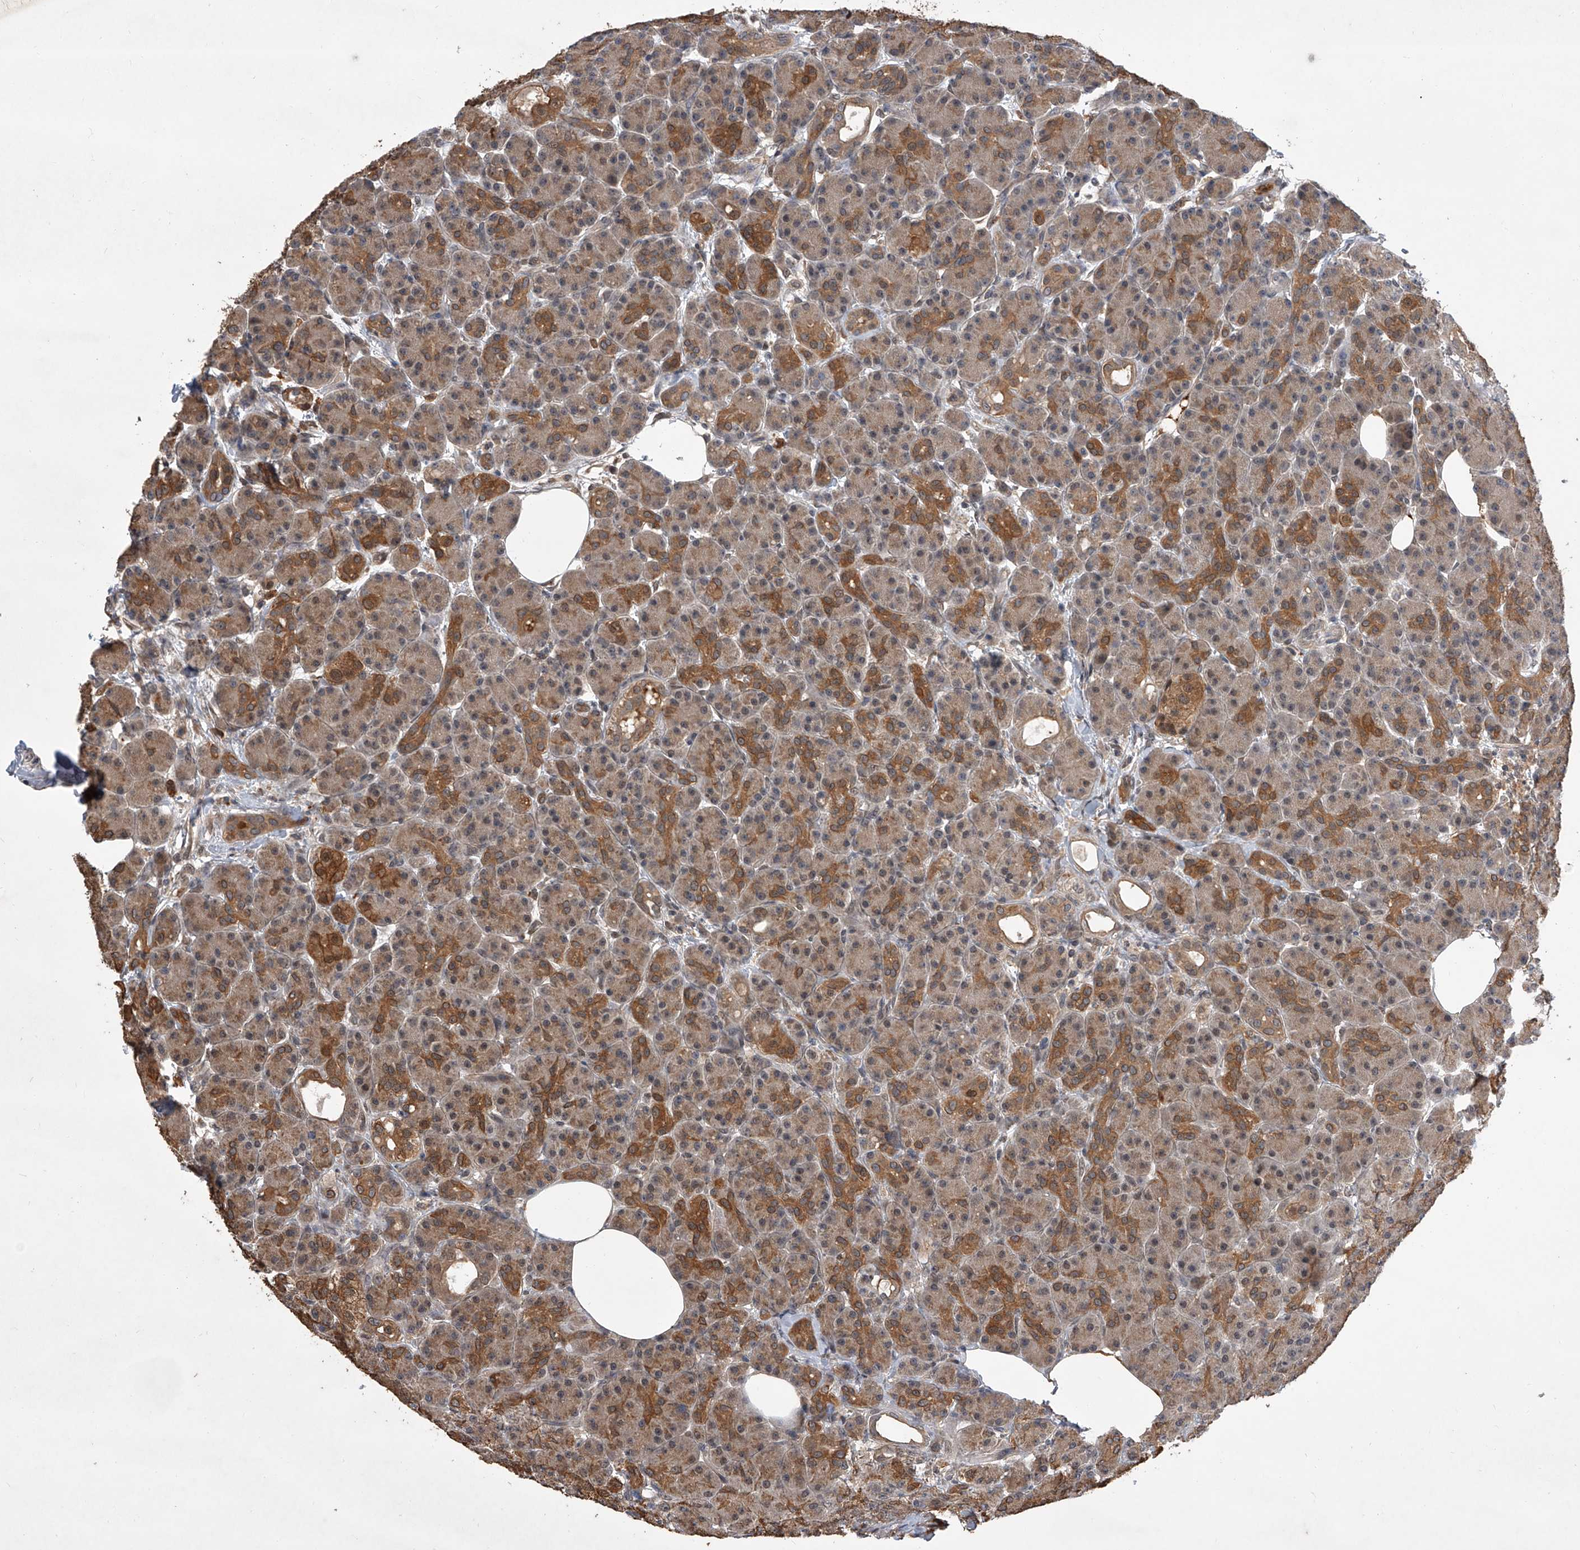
{"staining": {"intensity": "moderate", "quantity": ">75%", "location": "cytoplasmic/membranous"}, "tissue": "pancreas", "cell_type": "Exocrine glandular cells", "image_type": "normal", "snomed": [{"axis": "morphology", "description": "Normal tissue, NOS"}, {"axis": "topography", "description": "Pancreas"}], "caption": "This photomicrograph displays IHC staining of benign pancreas, with medium moderate cytoplasmic/membranous expression in approximately >75% of exocrine glandular cells.", "gene": "BHLHE23", "patient": {"sex": "male", "age": 63}}